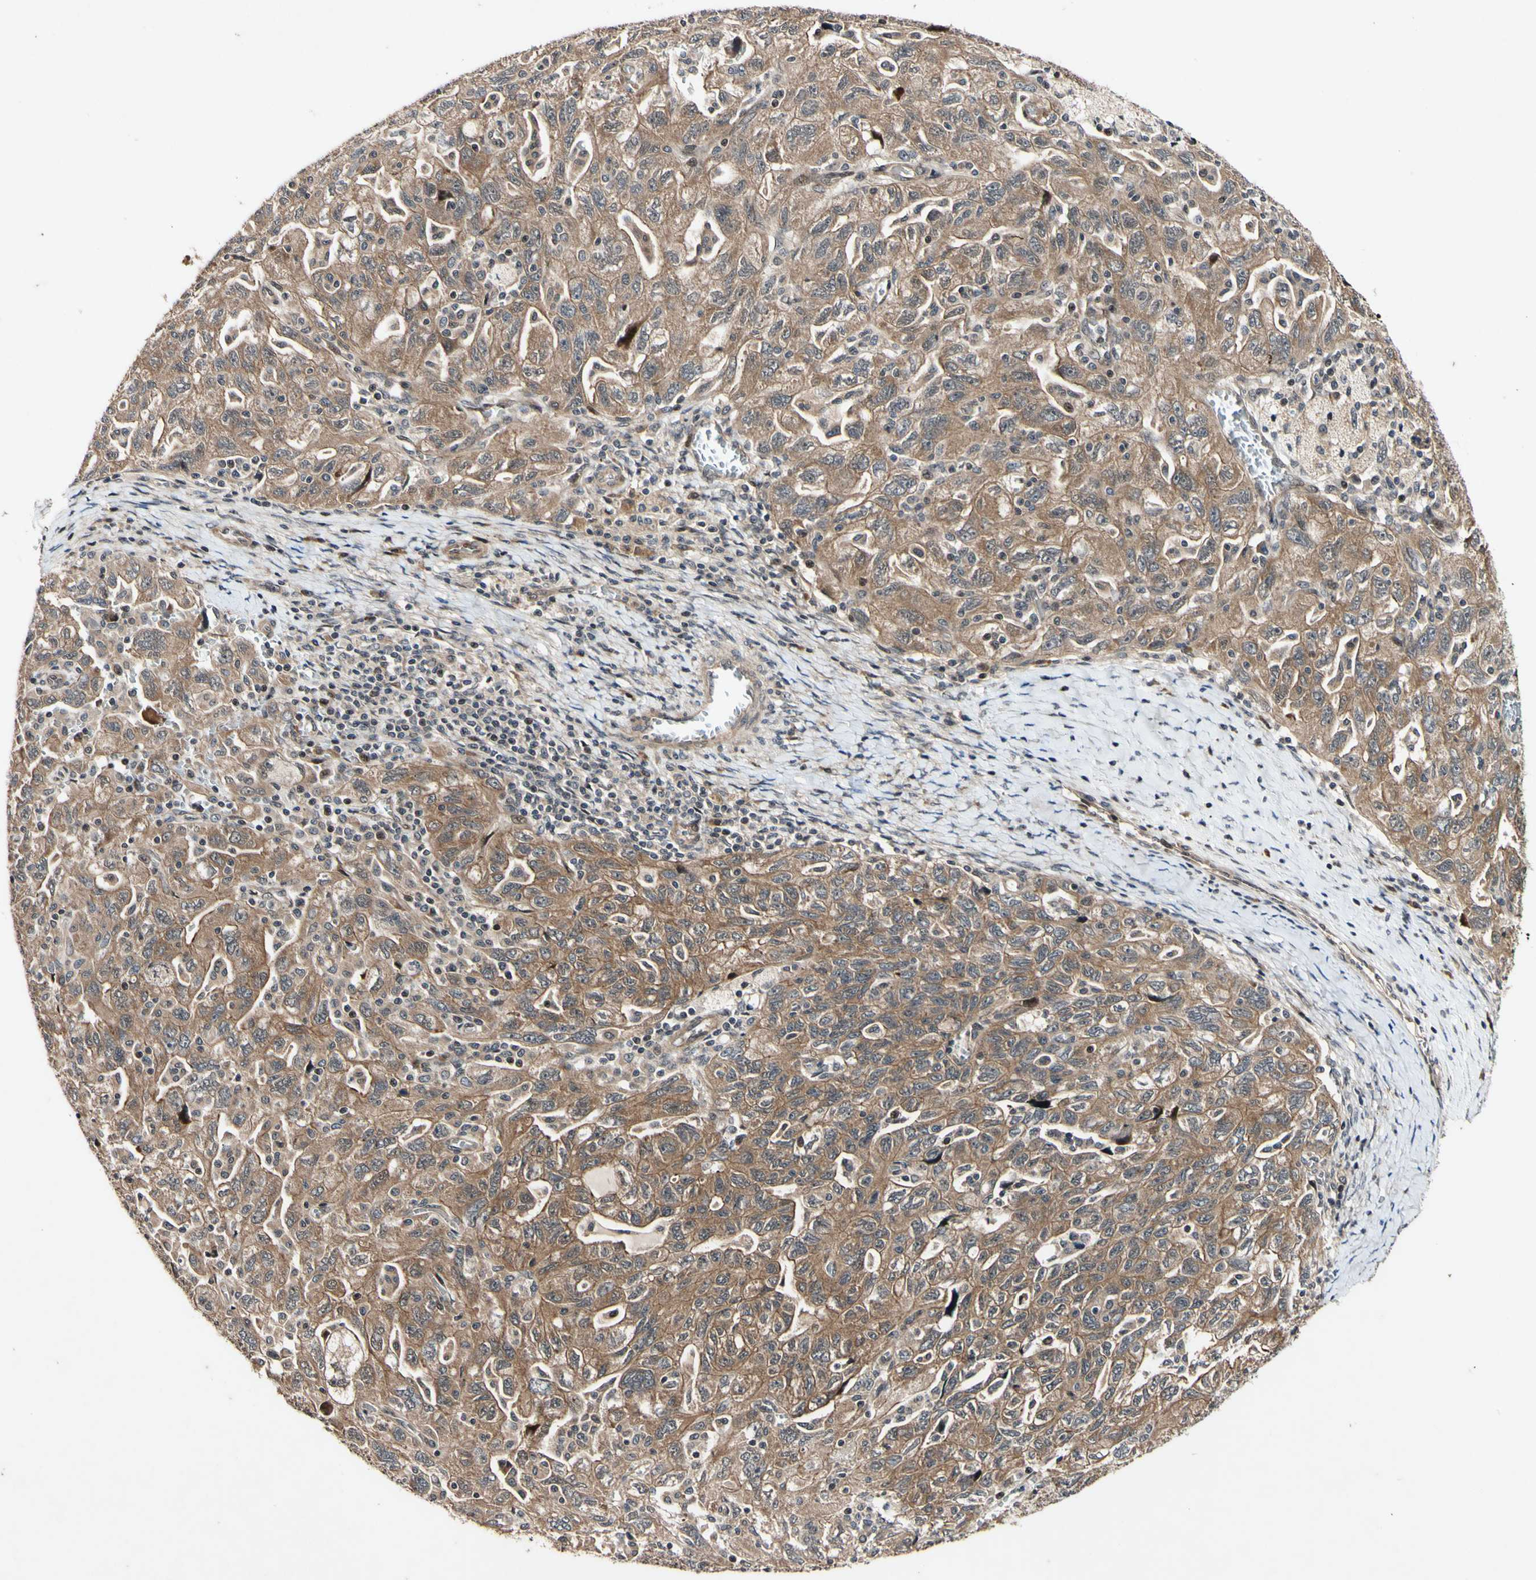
{"staining": {"intensity": "moderate", "quantity": ">75%", "location": "cytoplasmic/membranous"}, "tissue": "ovarian cancer", "cell_type": "Tumor cells", "image_type": "cancer", "snomed": [{"axis": "morphology", "description": "Carcinoma, NOS"}, {"axis": "morphology", "description": "Cystadenocarcinoma, serous, NOS"}, {"axis": "topography", "description": "Ovary"}], "caption": "Immunohistochemical staining of human ovarian cancer reveals moderate cytoplasmic/membranous protein positivity in approximately >75% of tumor cells.", "gene": "CSNK1E", "patient": {"sex": "female", "age": 69}}